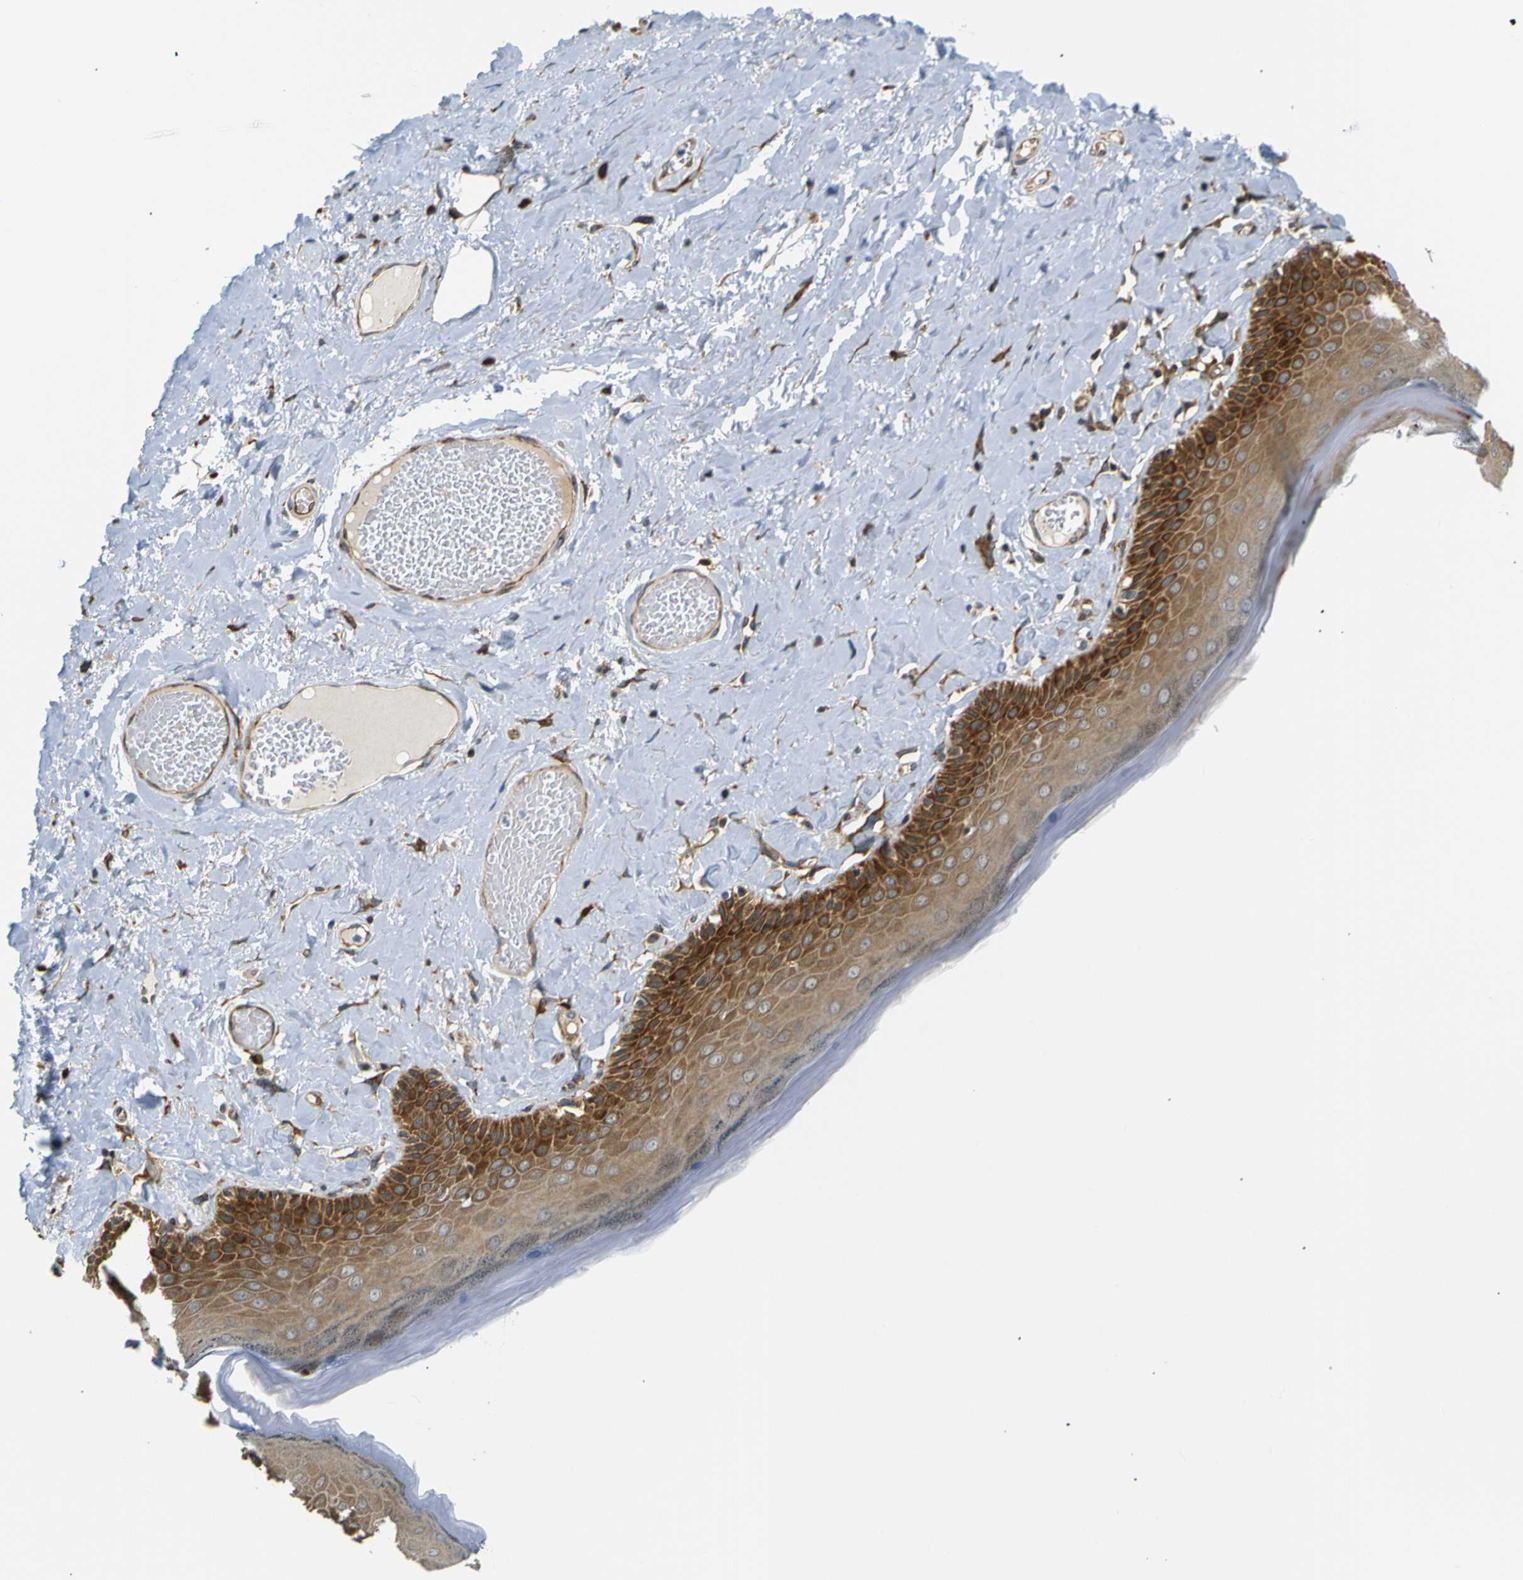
{"staining": {"intensity": "strong", "quantity": ">75%", "location": "cytoplasmic/membranous"}, "tissue": "skin", "cell_type": "Epidermal cells", "image_type": "normal", "snomed": [{"axis": "morphology", "description": "Normal tissue, NOS"}, {"axis": "topography", "description": "Anal"}], "caption": "Normal skin demonstrates strong cytoplasmic/membranous expression in approximately >75% of epidermal cells (Stains: DAB in brown, nuclei in blue, Microscopy: brightfield microscopy at high magnification)..", "gene": "ABCE1", "patient": {"sex": "male", "age": 69}}